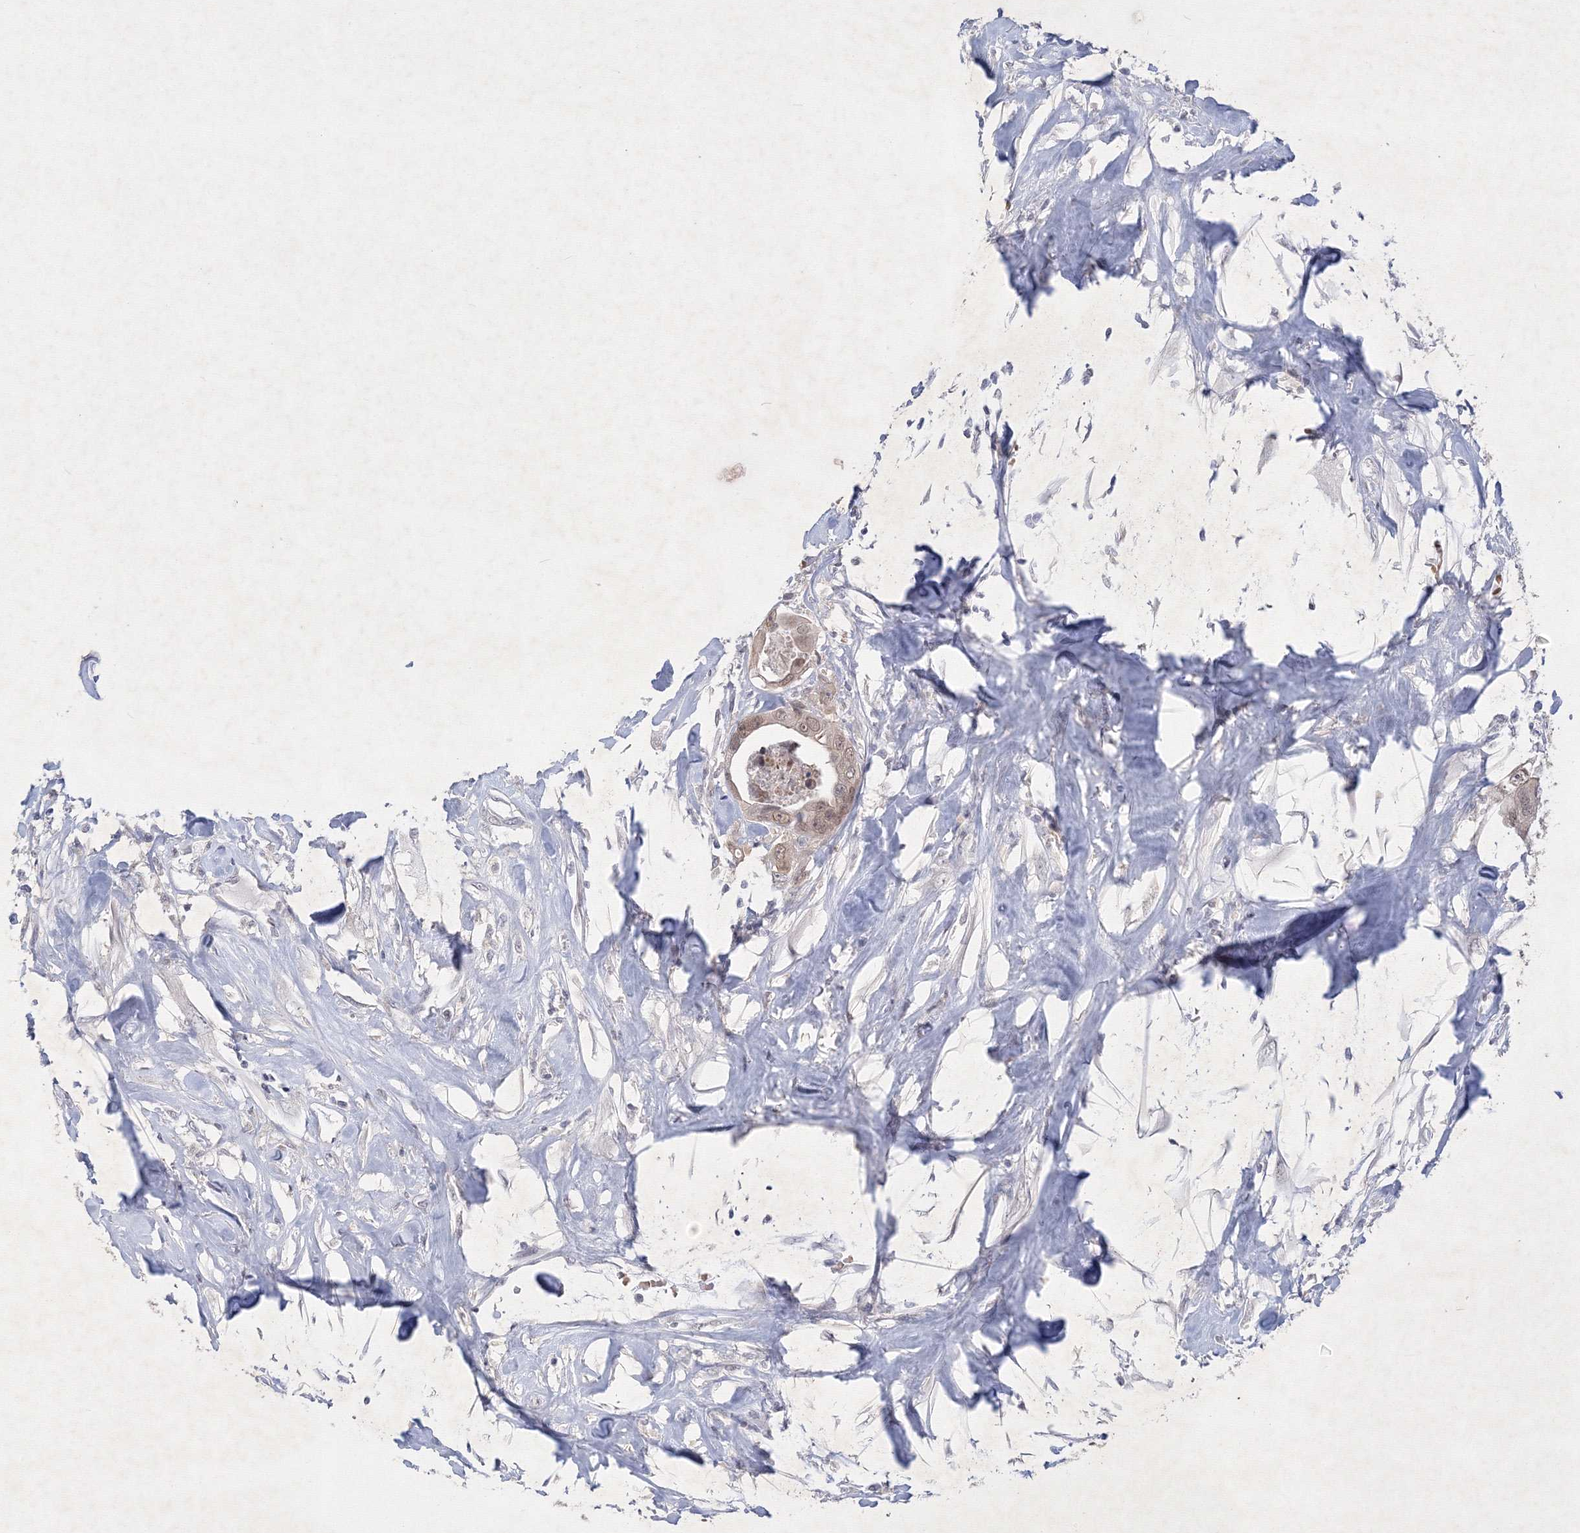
{"staining": {"intensity": "moderate", "quantity": ">75%", "location": "nuclear"}, "tissue": "colorectal cancer", "cell_type": "Tumor cells", "image_type": "cancer", "snomed": [{"axis": "morphology", "description": "Adenocarcinoma, NOS"}, {"axis": "topography", "description": "Rectum"}], "caption": "IHC of colorectal adenocarcinoma reveals medium levels of moderate nuclear staining in approximately >75% of tumor cells.", "gene": "NXPE3", "patient": {"sex": "male", "age": 55}}